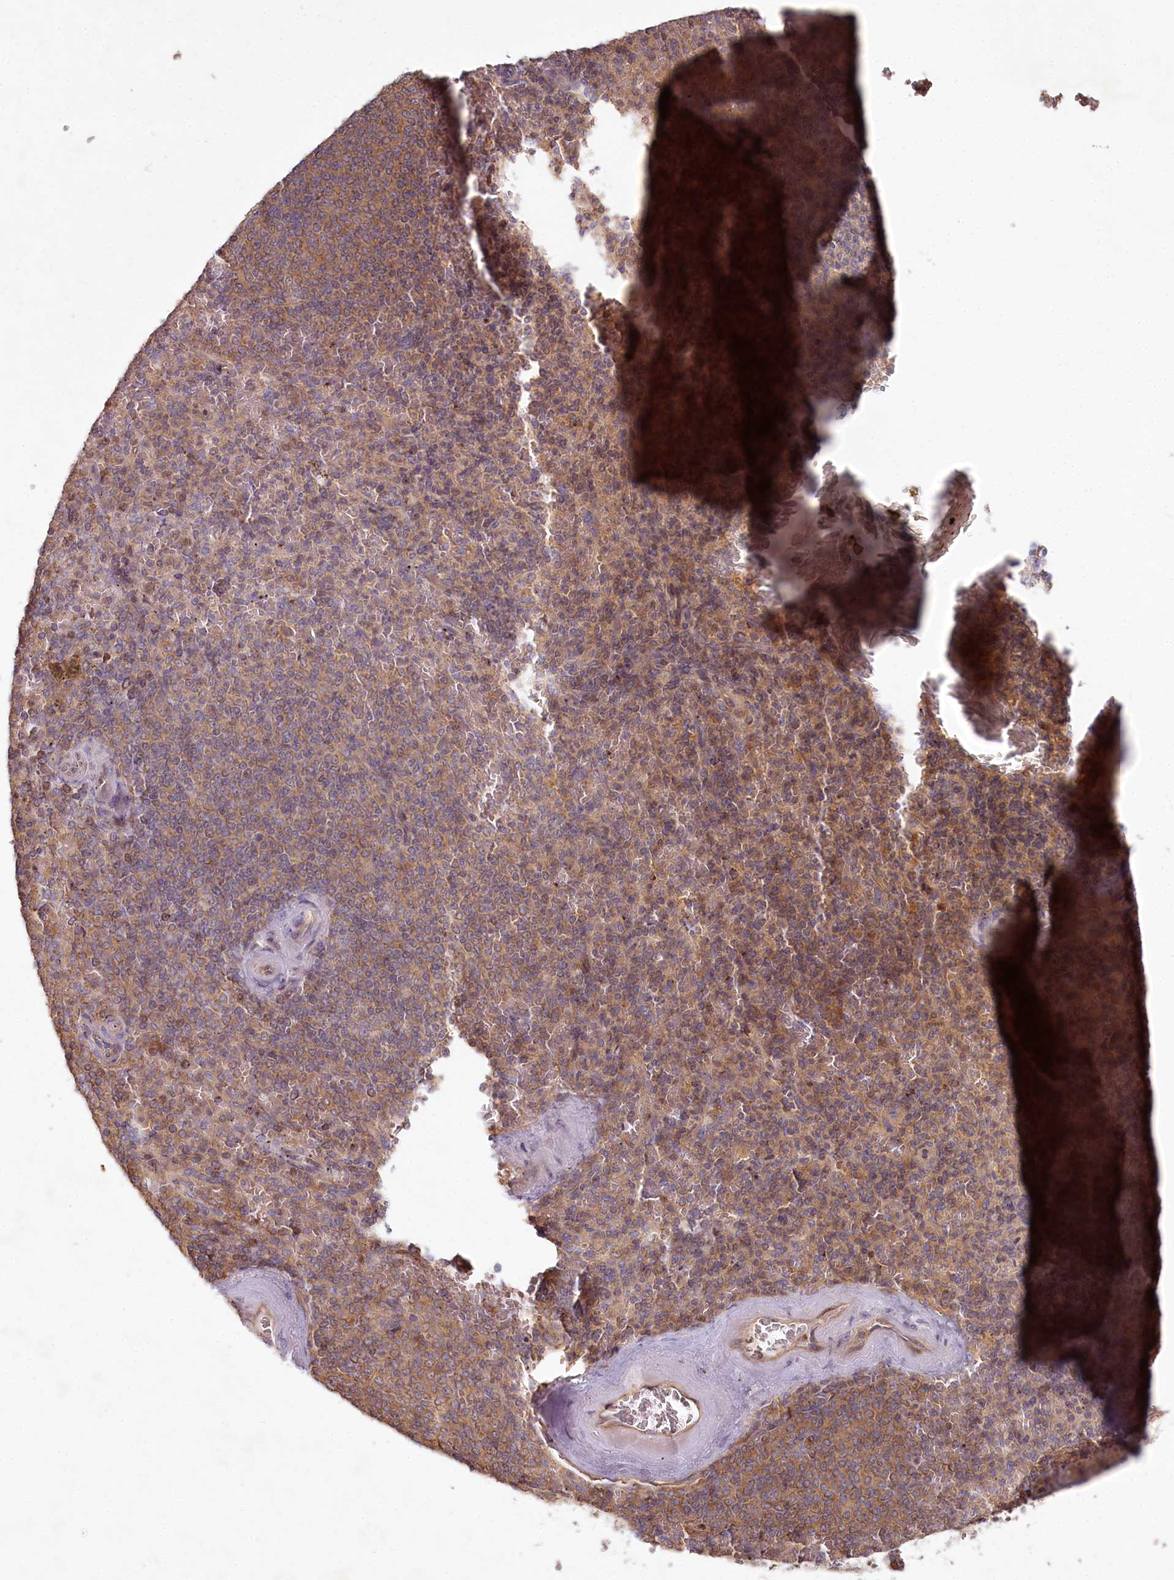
{"staining": {"intensity": "weak", "quantity": "25%-75%", "location": "cytoplasmic/membranous"}, "tissue": "spleen", "cell_type": "Cells in red pulp", "image_type": "normal", "snomed": [{"axis": "morphology", "description": "Normal tissue, NOS"}, {"axis": "topography", "description": "Spleen"}], "caption": "Immunohistochemical staining of unremarkable spleen shows low levels of weak cytoplasmic/membranous staining in approximately 25%-75% of cells in red pulp.", "gene": "HAL", "patient": {"sex": "male", "age": 82}}